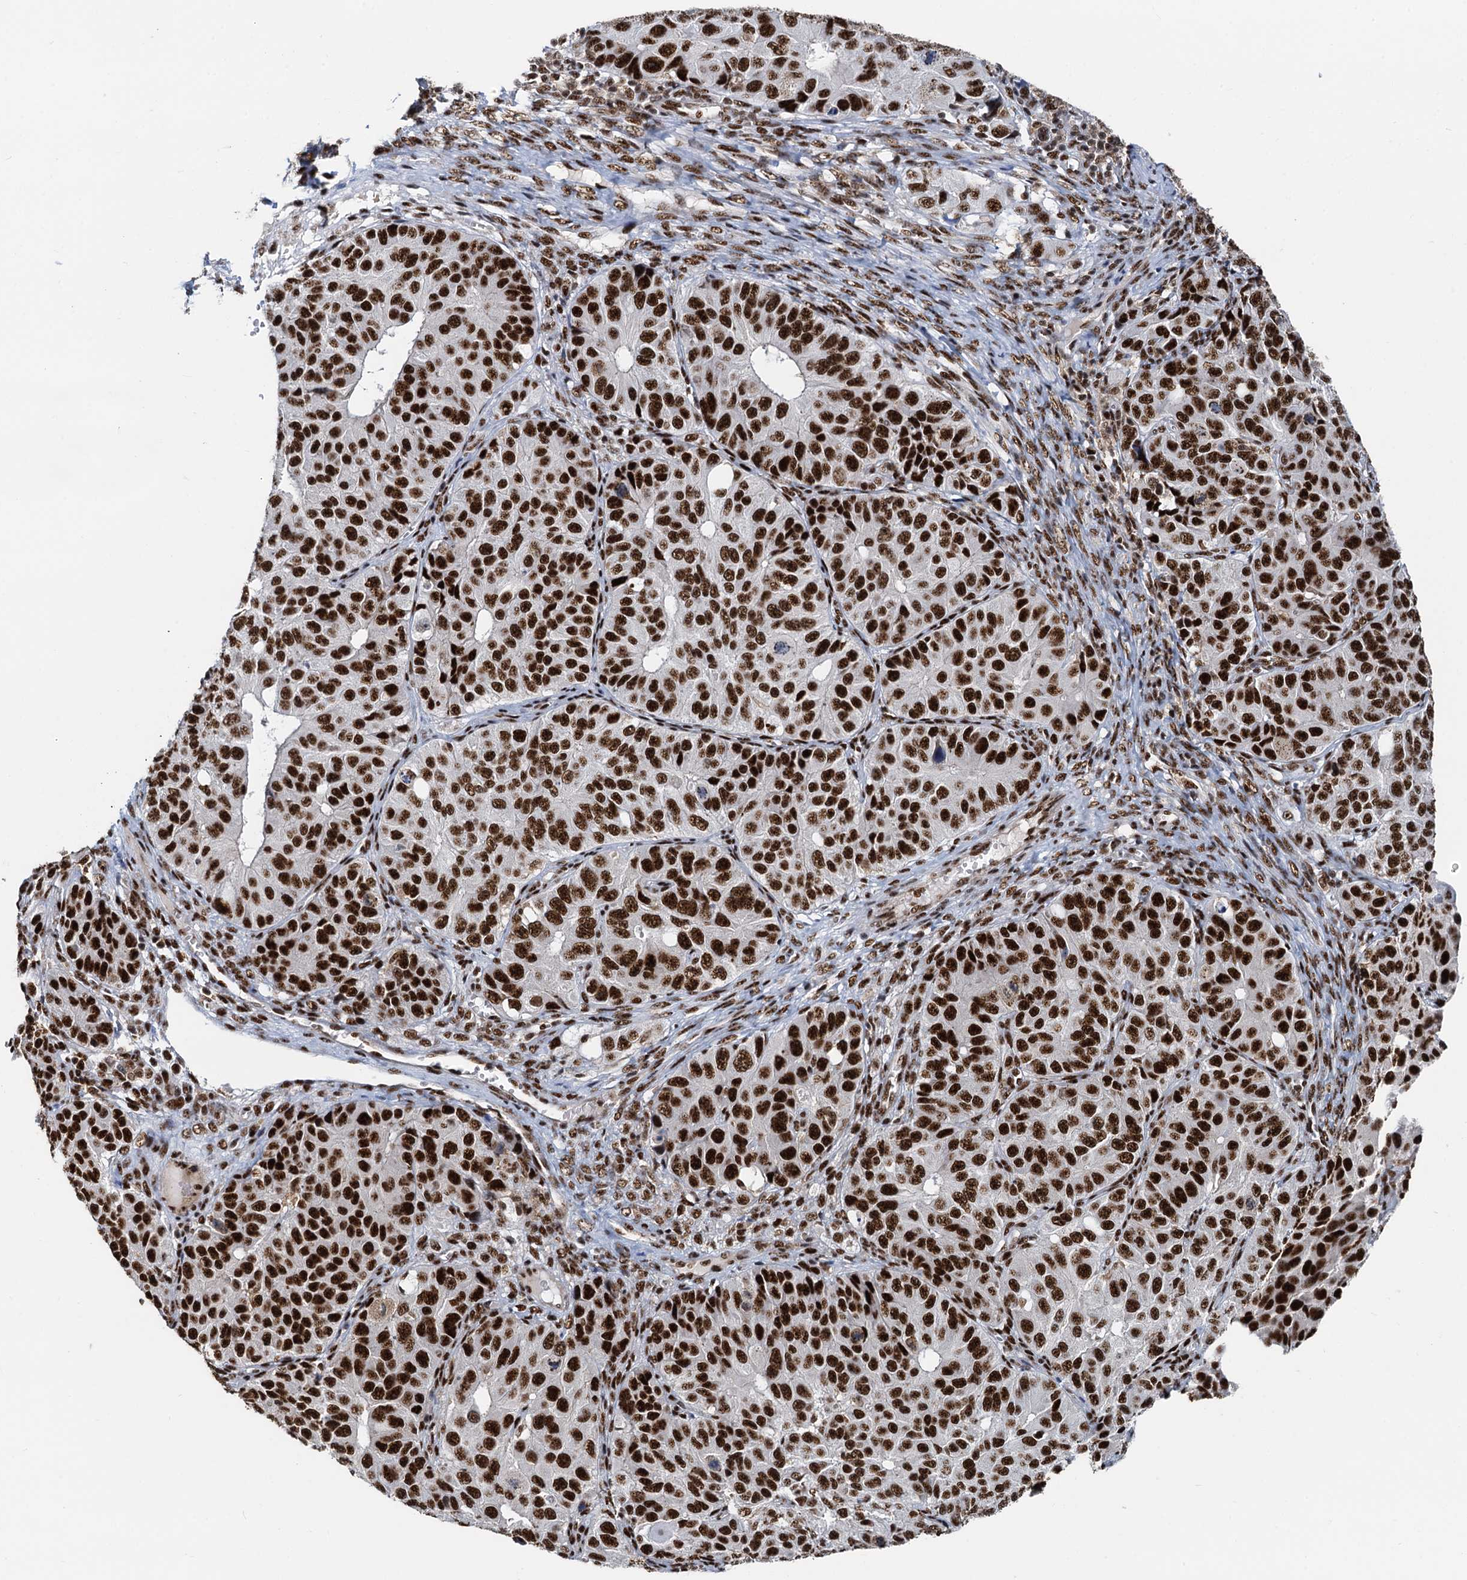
{"staining": {"intensity": "strong", "quantity": ">75%", "location": "nuclear"}, "tissue": "ovarian cancer", "cell_type": "Tumor cells", "image_type": "cancer", "snomed": [{"axis": "morphology", "description": "Carcinoma, endometroid"}, {"axis": "topography", "description": "Ovary"}], "caption": "A micrograph of ovarian cancer stained for a protein reveals strong nuclear brown staining in tumor cells. Immunohistochemistry (ihc) stains the protein of interest in brown and the nuclei are stained blue.", "gene": "RBM26", "patient": {"sex": "female", "age": 51}}